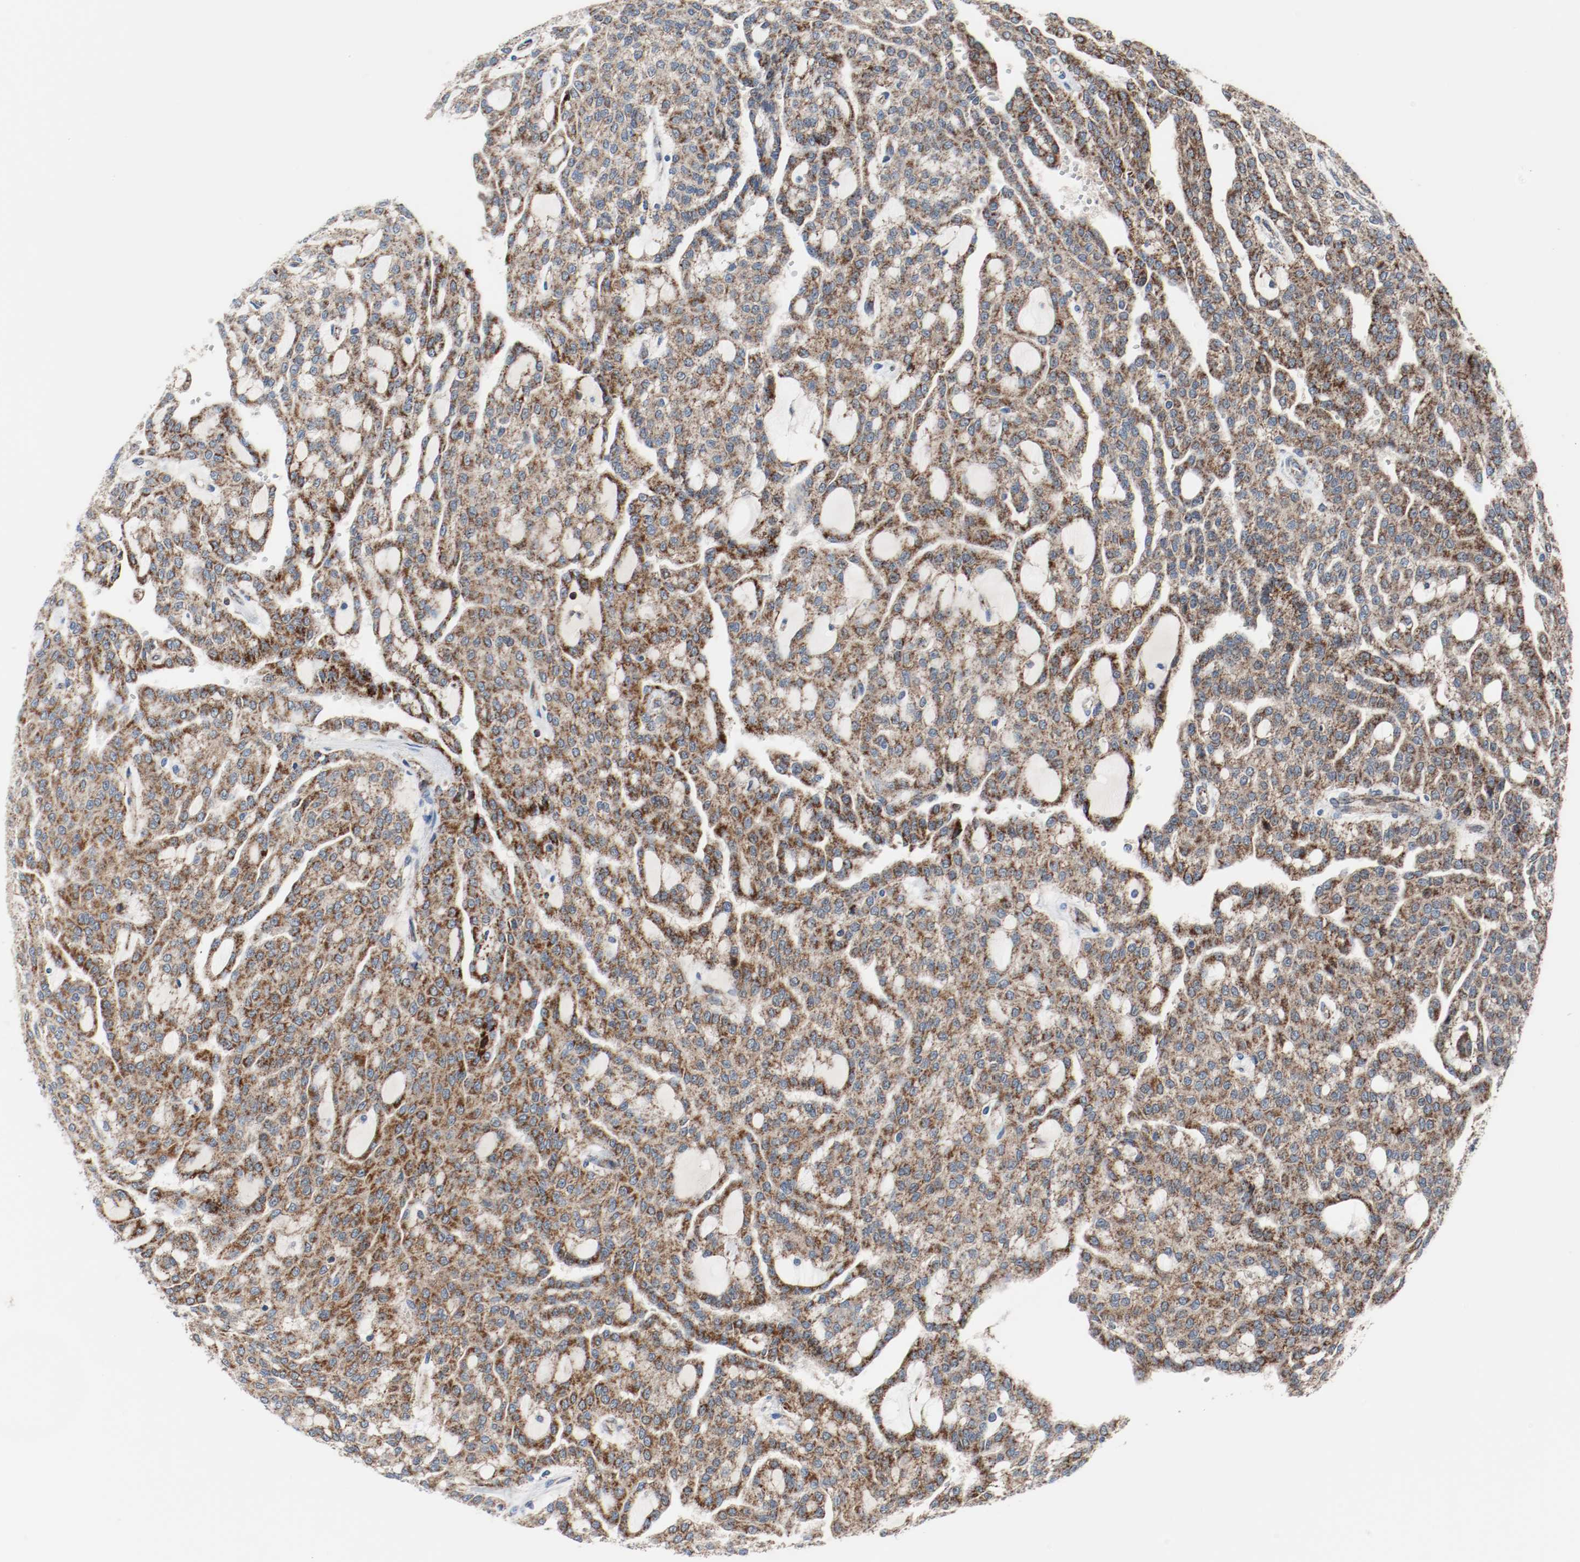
{"staining": {"intensity": "strong", "quantity": ">75%", "location": "cytoplasmic/membranous"}, "tissue": "renal cancer", "cell_type": "Tumor cells", "image_type": "cancer", "snomed": [{"axis": "morphology", "description": "Adenocarcinoma, NOS"}, {"axis": "topography", "description": "Kidney"}], "caption": "IHC histopathology image of renal cancer (adenocarcinoma) stained for a protein (brown), which demonstrates high levels of strong cytoplasmic/membranous staining in approximately >75% of tumor cells.", "gene": "TXNRD1", "patient": {"sex": "male", "age": 63}}